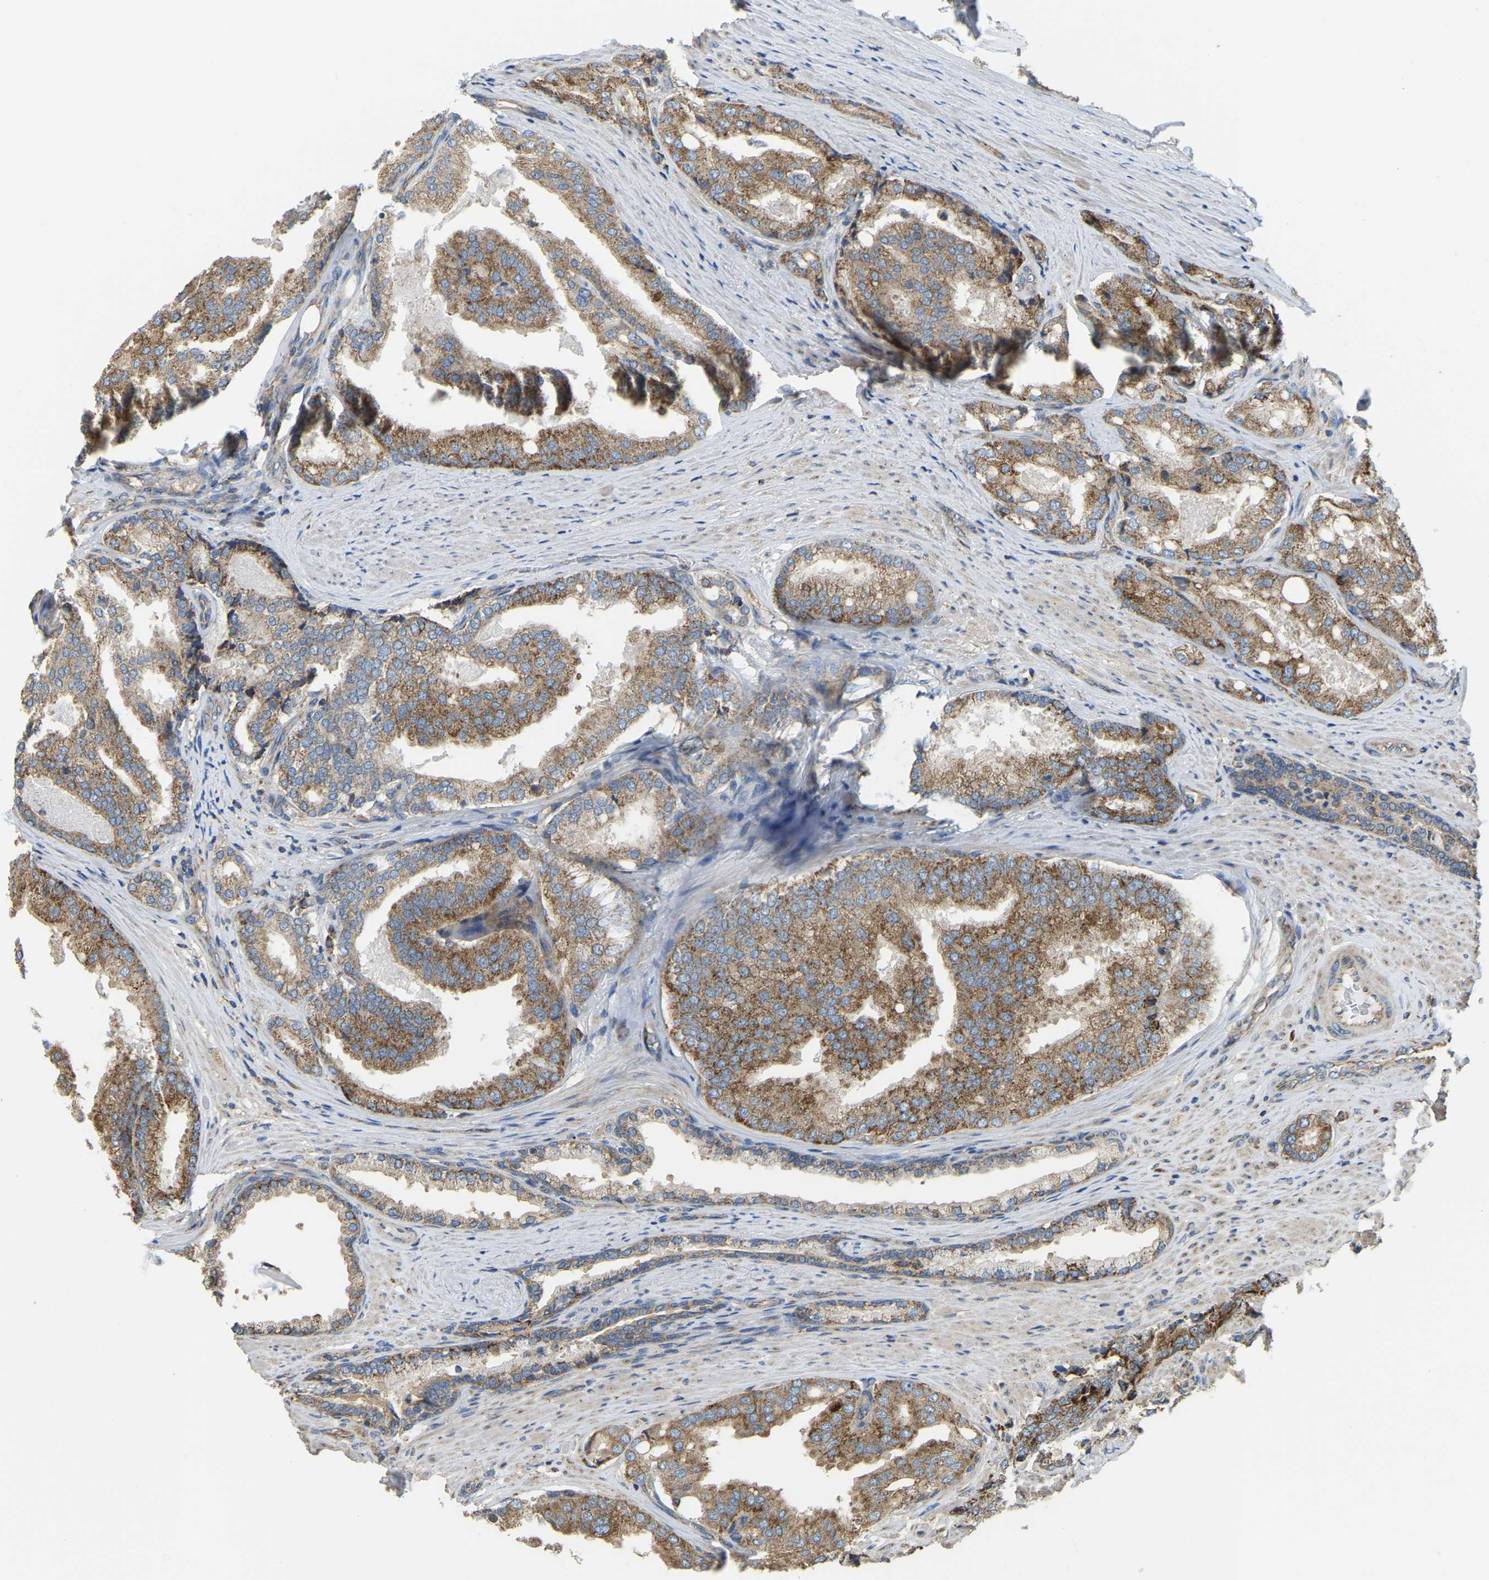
{"staining": {"intensity": "moderate", "quantity": ">75%", "location": "cytoplasmic/membranous"}, "tissue": "prostate cancer", "cell_type": "Tumor cells", "image_type": "cancer", "snomed": [{"axis": "morphology", "description": "Adenocarcinoma, High grade"}, {"axis": "topography", "description": "Prostate"}], "caption": "High-grade adenocarcinoma (prostate) stained with DAB immunohistochemistry exhibits medium levels of moderate cytoplasmic/membranous expression in about >75% of tumor cells. Using DAB (3,3'-diaminobenzidine) (brown) and hematoxylin (blue) stains, captured at high magnification using brightfield microscopy.", "gene": "PSMD7", "patient": {"sex": "male", "age": 50}}